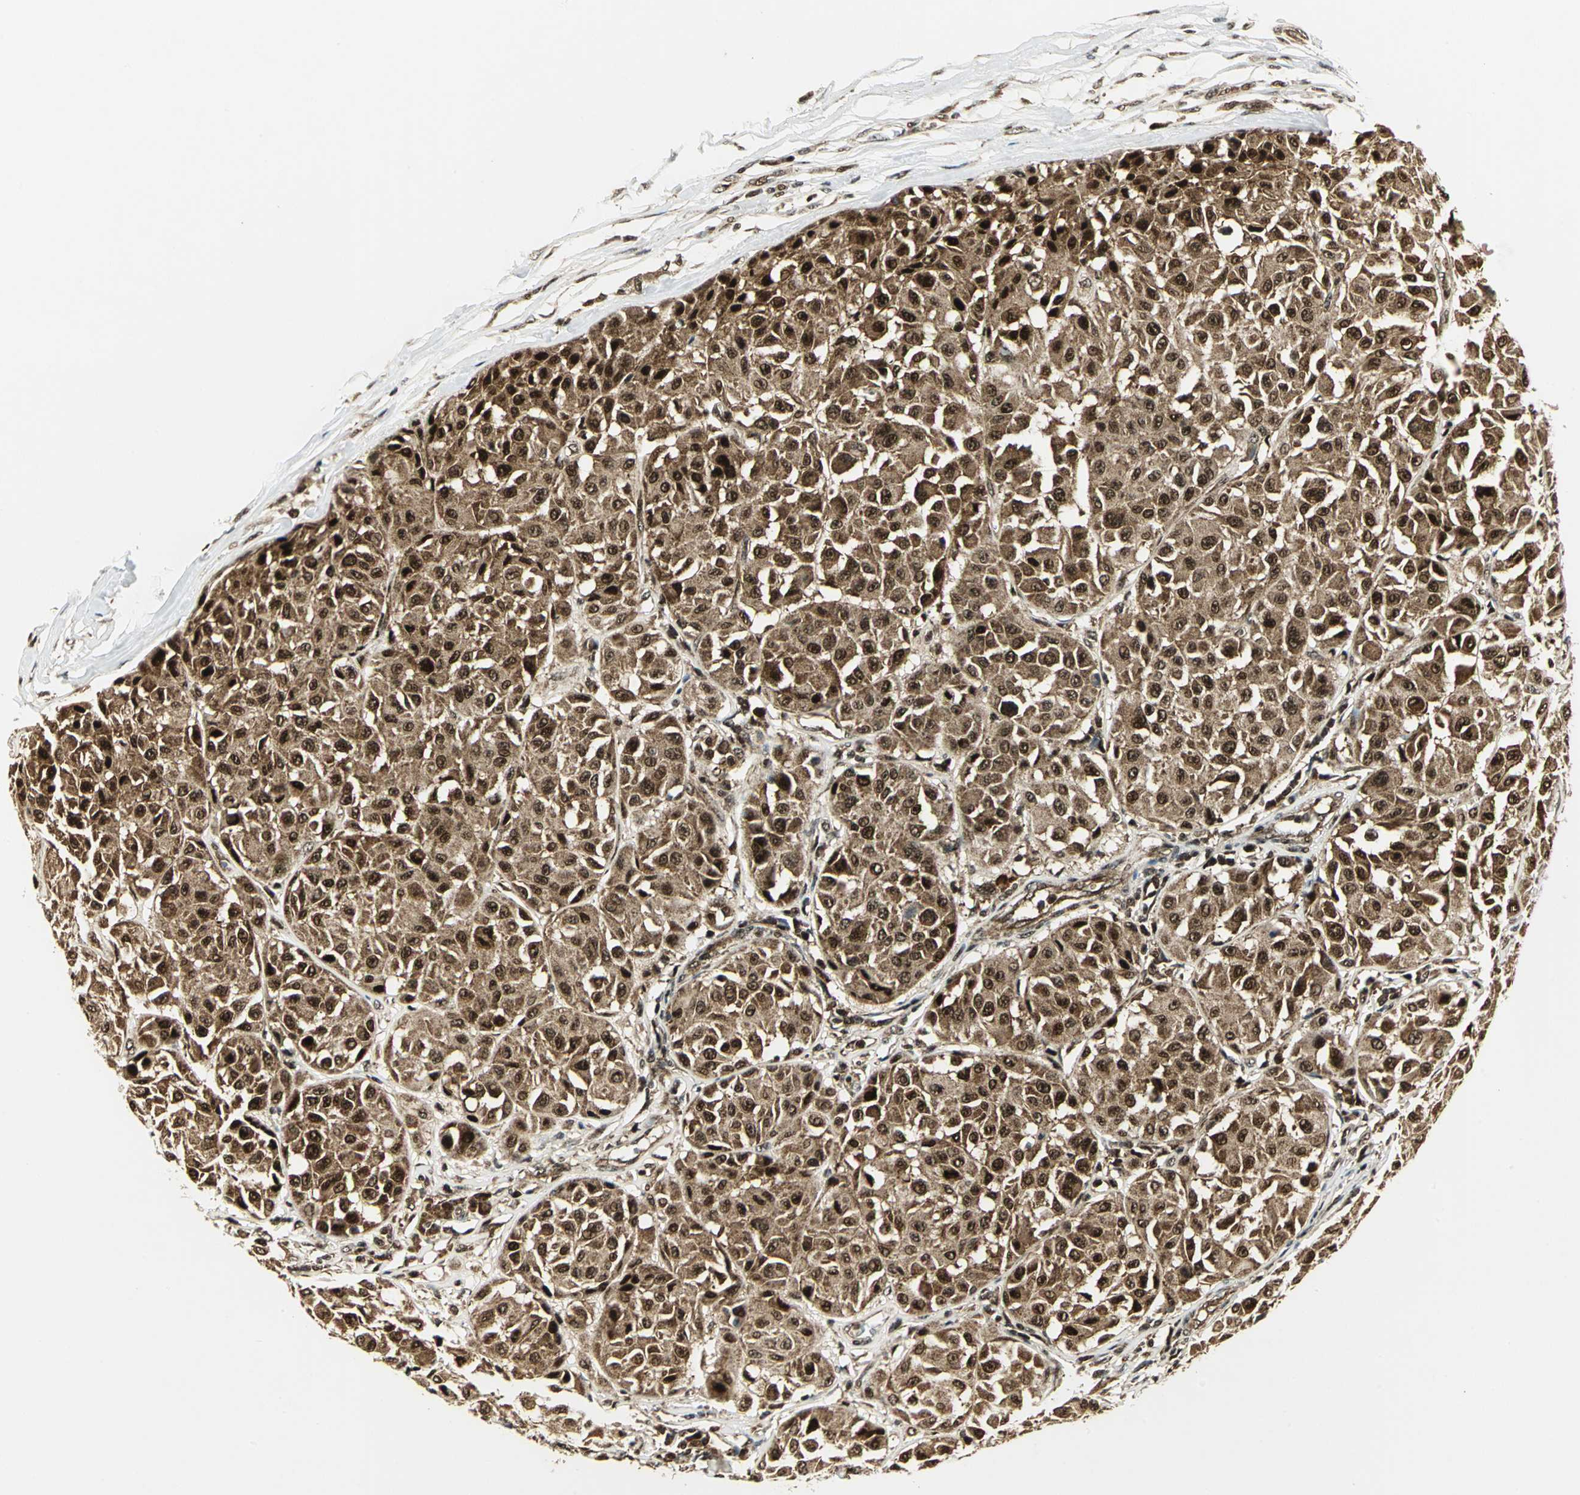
{"staining": {"intensity": "strong", "quantity": ">75%", "location": "cytoplasmic/membranous,nuclear"}, "tissue": "melanoma", "cell_type": "Tumor cells", "image_type": "cancer", "snomed": [{"axis": "morphology", "description": "Malignant melanoma, Metastatic site"}, {"axis": "topography", "description": "Soft tissue"}], "caption": "Immunohistochemical staining of melanoma reveals high levels of strong cytoplasmic/membranous and nuclear positivity in approximately >75% of tumor cells. The staining was performed using DAB (3,3'-diaminobenzidine) to visualize the protein expression in brown, while the nuclei were stained in blue with hematoxylin (Magnification: 20x).", "gene": "COPS5", "patient": {"sex": "male", "age": 41}}